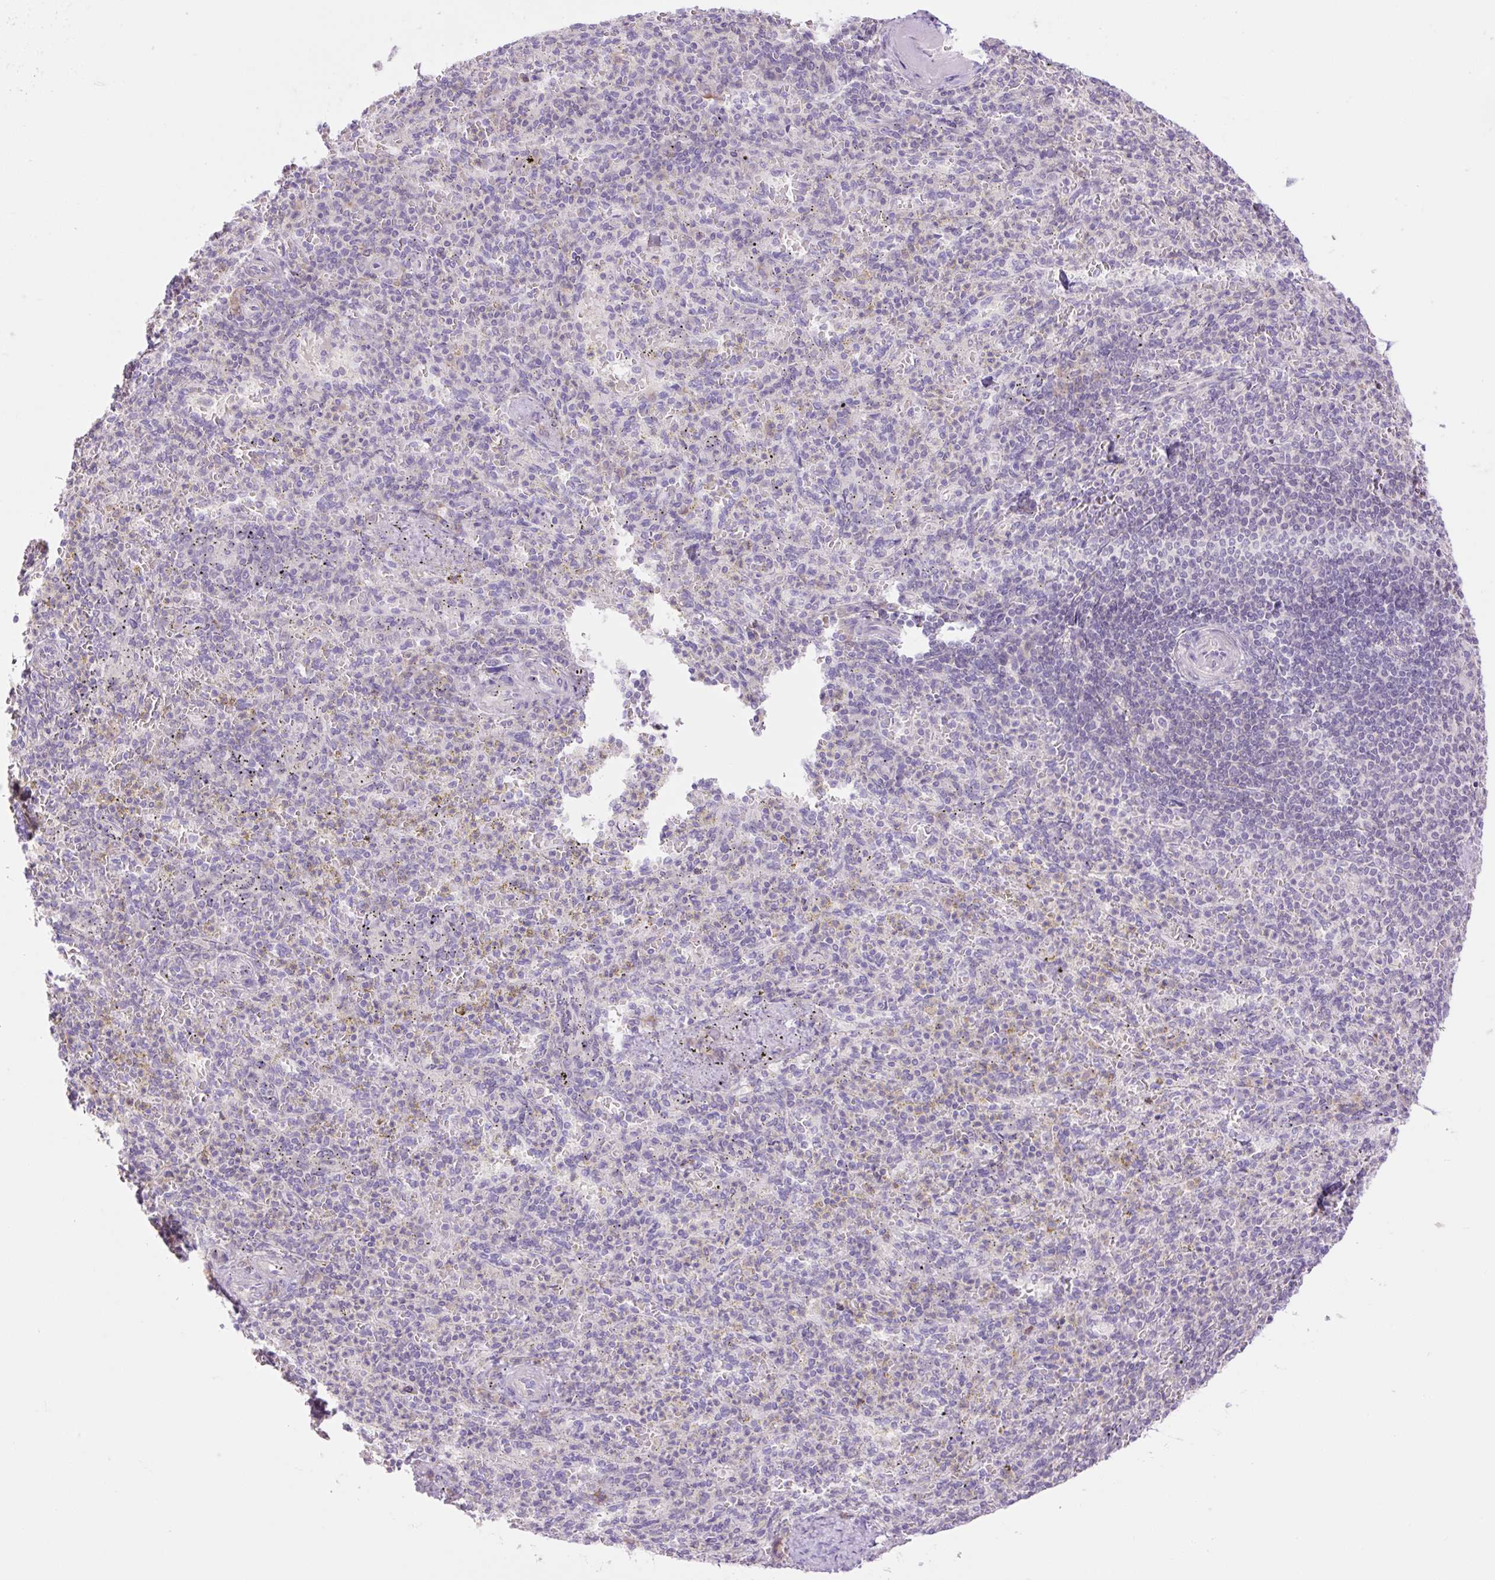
{"staining": {"intensity": "negative", "quantity": "none", "location": "none"}, "tissue": "spleen", "cell_type": "Cells in red pulp", "image_type": "normal", "snomed": [{"axis": "morphology", "description": "Normal tissue, NOS"}, {"axis": "topography", "description": "Spleen"}], "caption": "High power microscopy photomicrograph of an IHC histopathology image of benign spleen, revealing no significant staining in cells in red pulp.", "gene": "GRID2", "patient": {"sex": "female", "age": 74}}